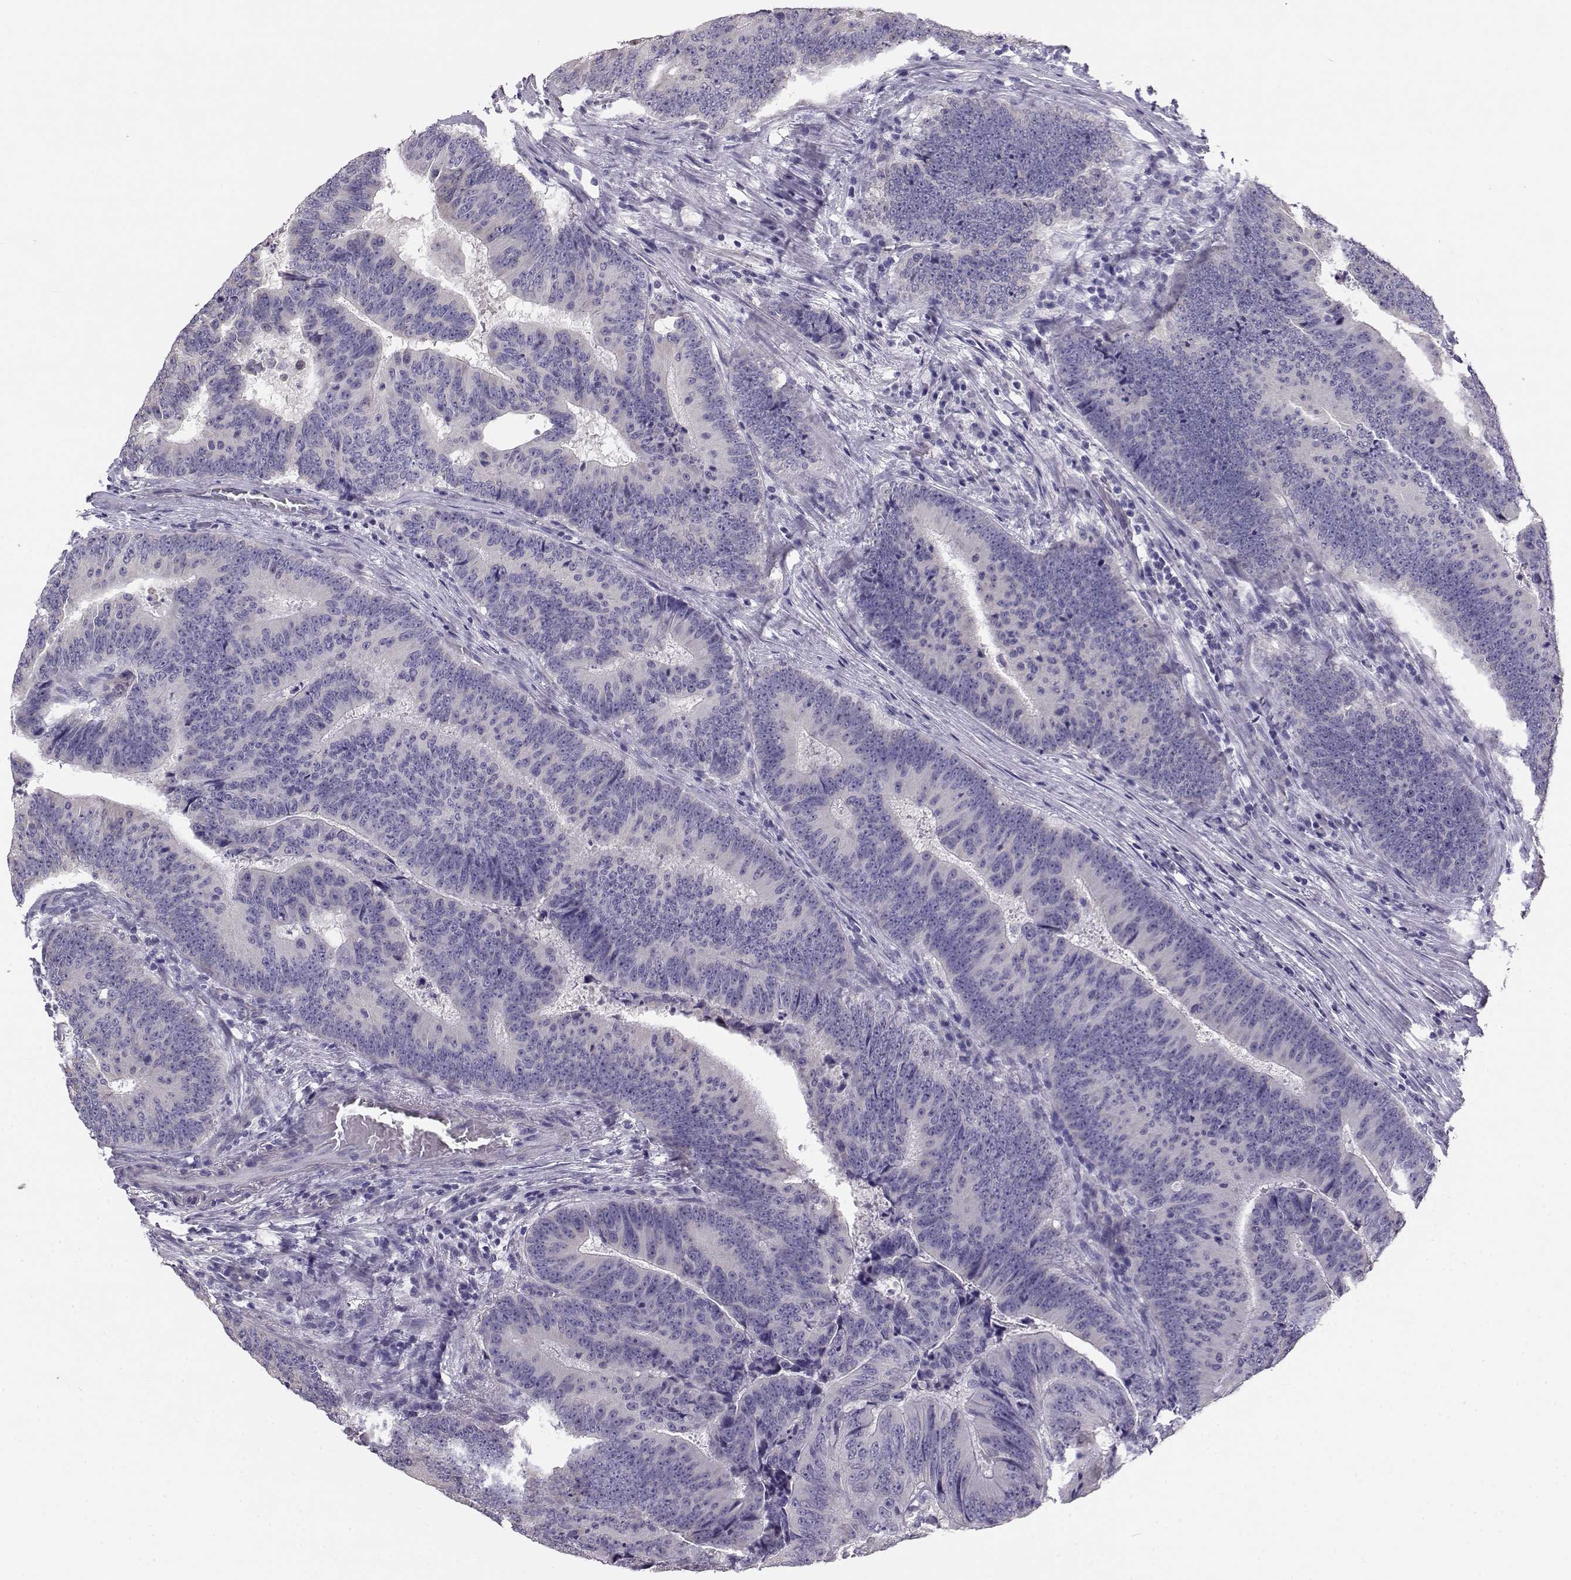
{"staining": {"intensity": "negative", "quantity": "none", "location": "none"}, "tissue": "colorectal cancer", "cell_type": "Tumor cells", "image_type": "cancer", "snomed": [{"axis": "morphology", "description": "Adenocarcinoma, NOS"}, {"axis": "topography", "description": "Colon"}], "caption": "Immunohistochemistry image of neoplastic tissue: colorectal cancer stained with DAB (3,3'-diaminobenzidine) reveals no significant protein staining in tumor cells.", "gene": "ENDOU", "patient": {"sex": "female", "age": 82}}